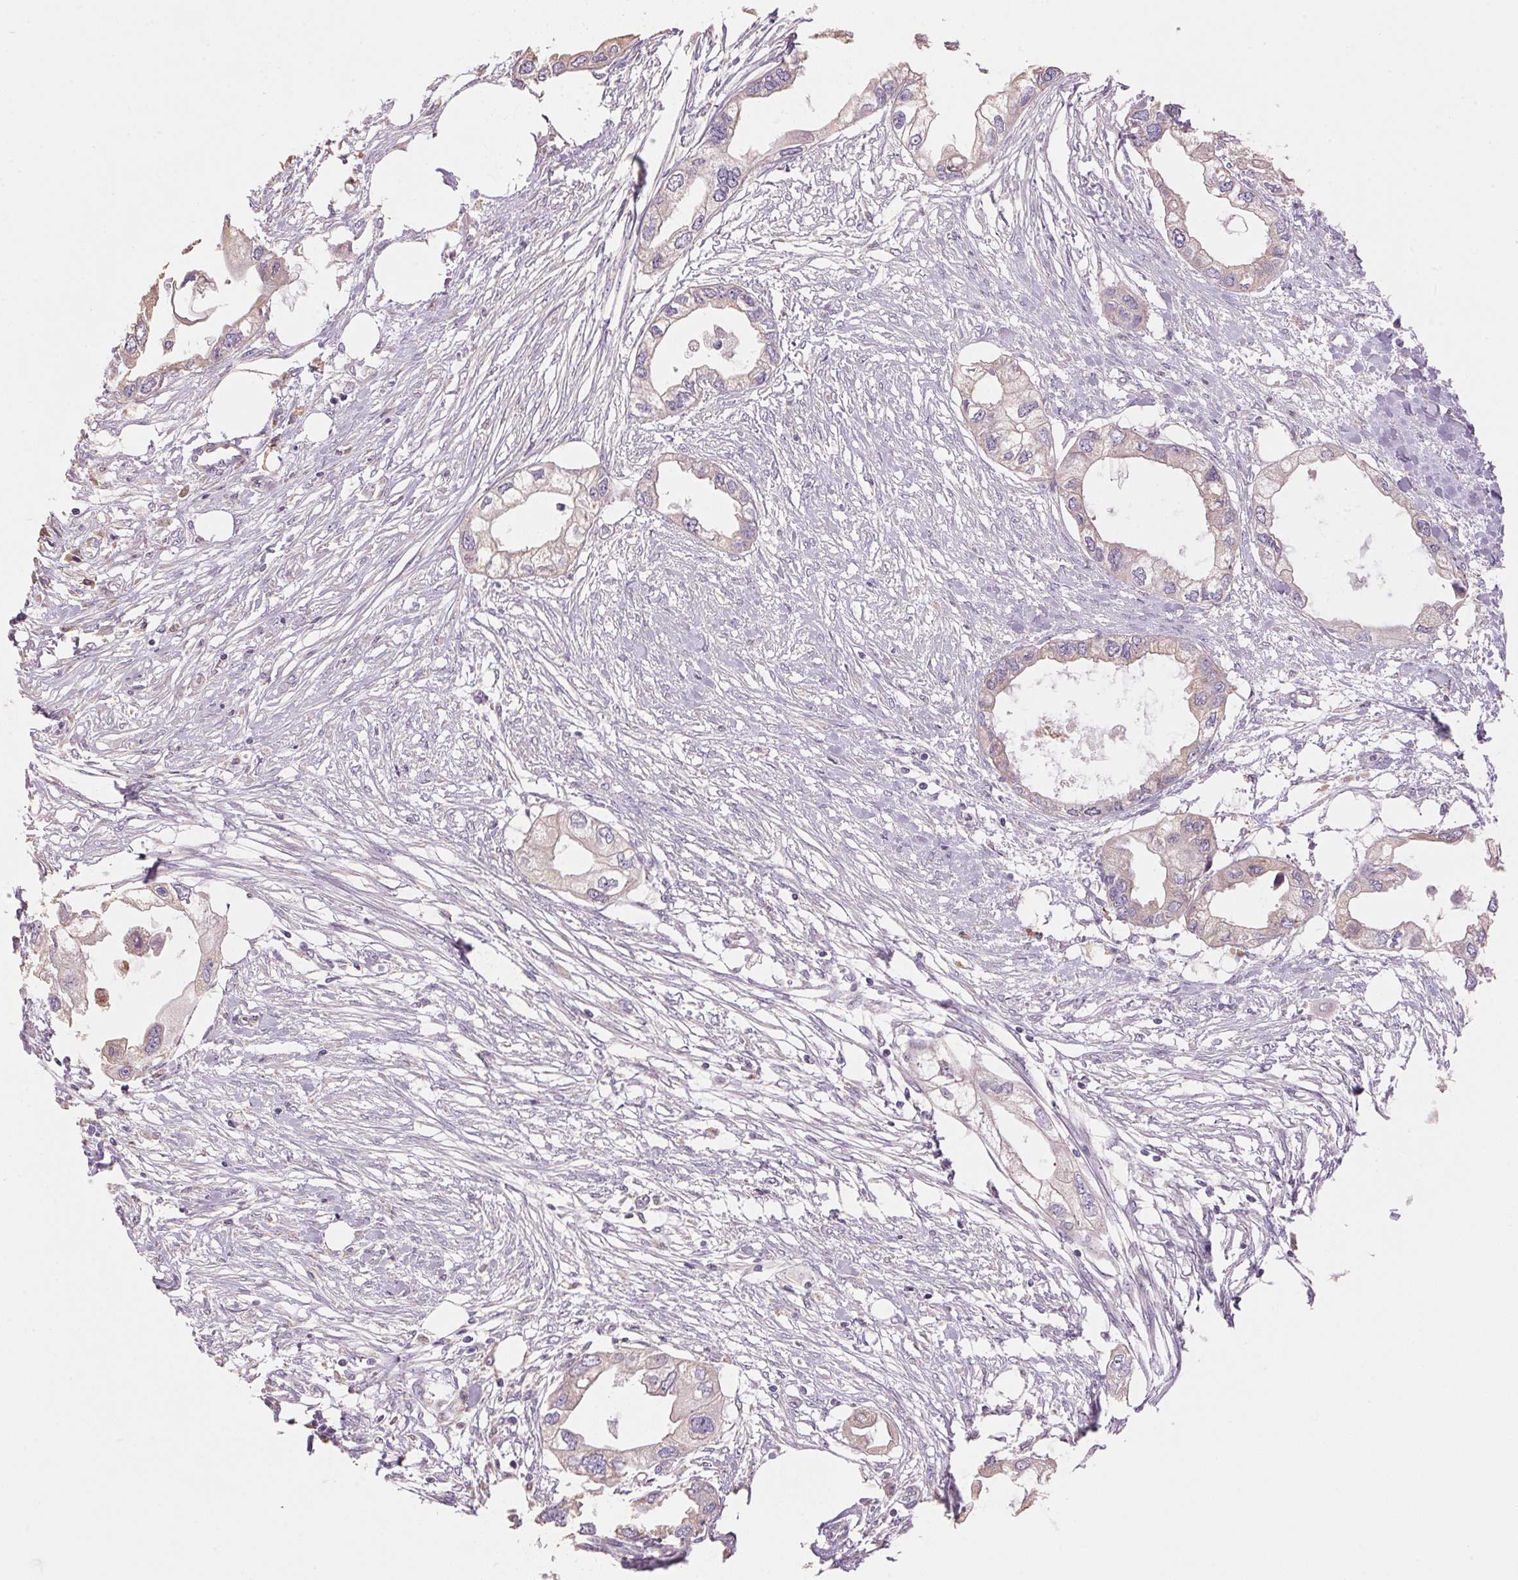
{"staining": {"intensity": "weak", "quantity": "<25%", "location": "cytoplasmic/membranous"}, "tissue": "endometrial cancer", "cell_type": "Tumor cells", "image_type": "cancer", "snomed": [{"axis": "morphology", "description": "Adenocarcinoma, NOS"}, {"axis": "morphology", "description": "Adenocarcinoma, metastatic, NOS"}, {"axis": "topography", "description": "Adipose tissue"}, {"axis": "topography", "description": "Endometrium"}], "caption": "Human endometrial metastatic adenocarcinoma stained for a protein using immunohistochemistry reveals no staining in tumor cells.", "gene": "LYZL6", "patient": {"sex": "female", "age": 67}}